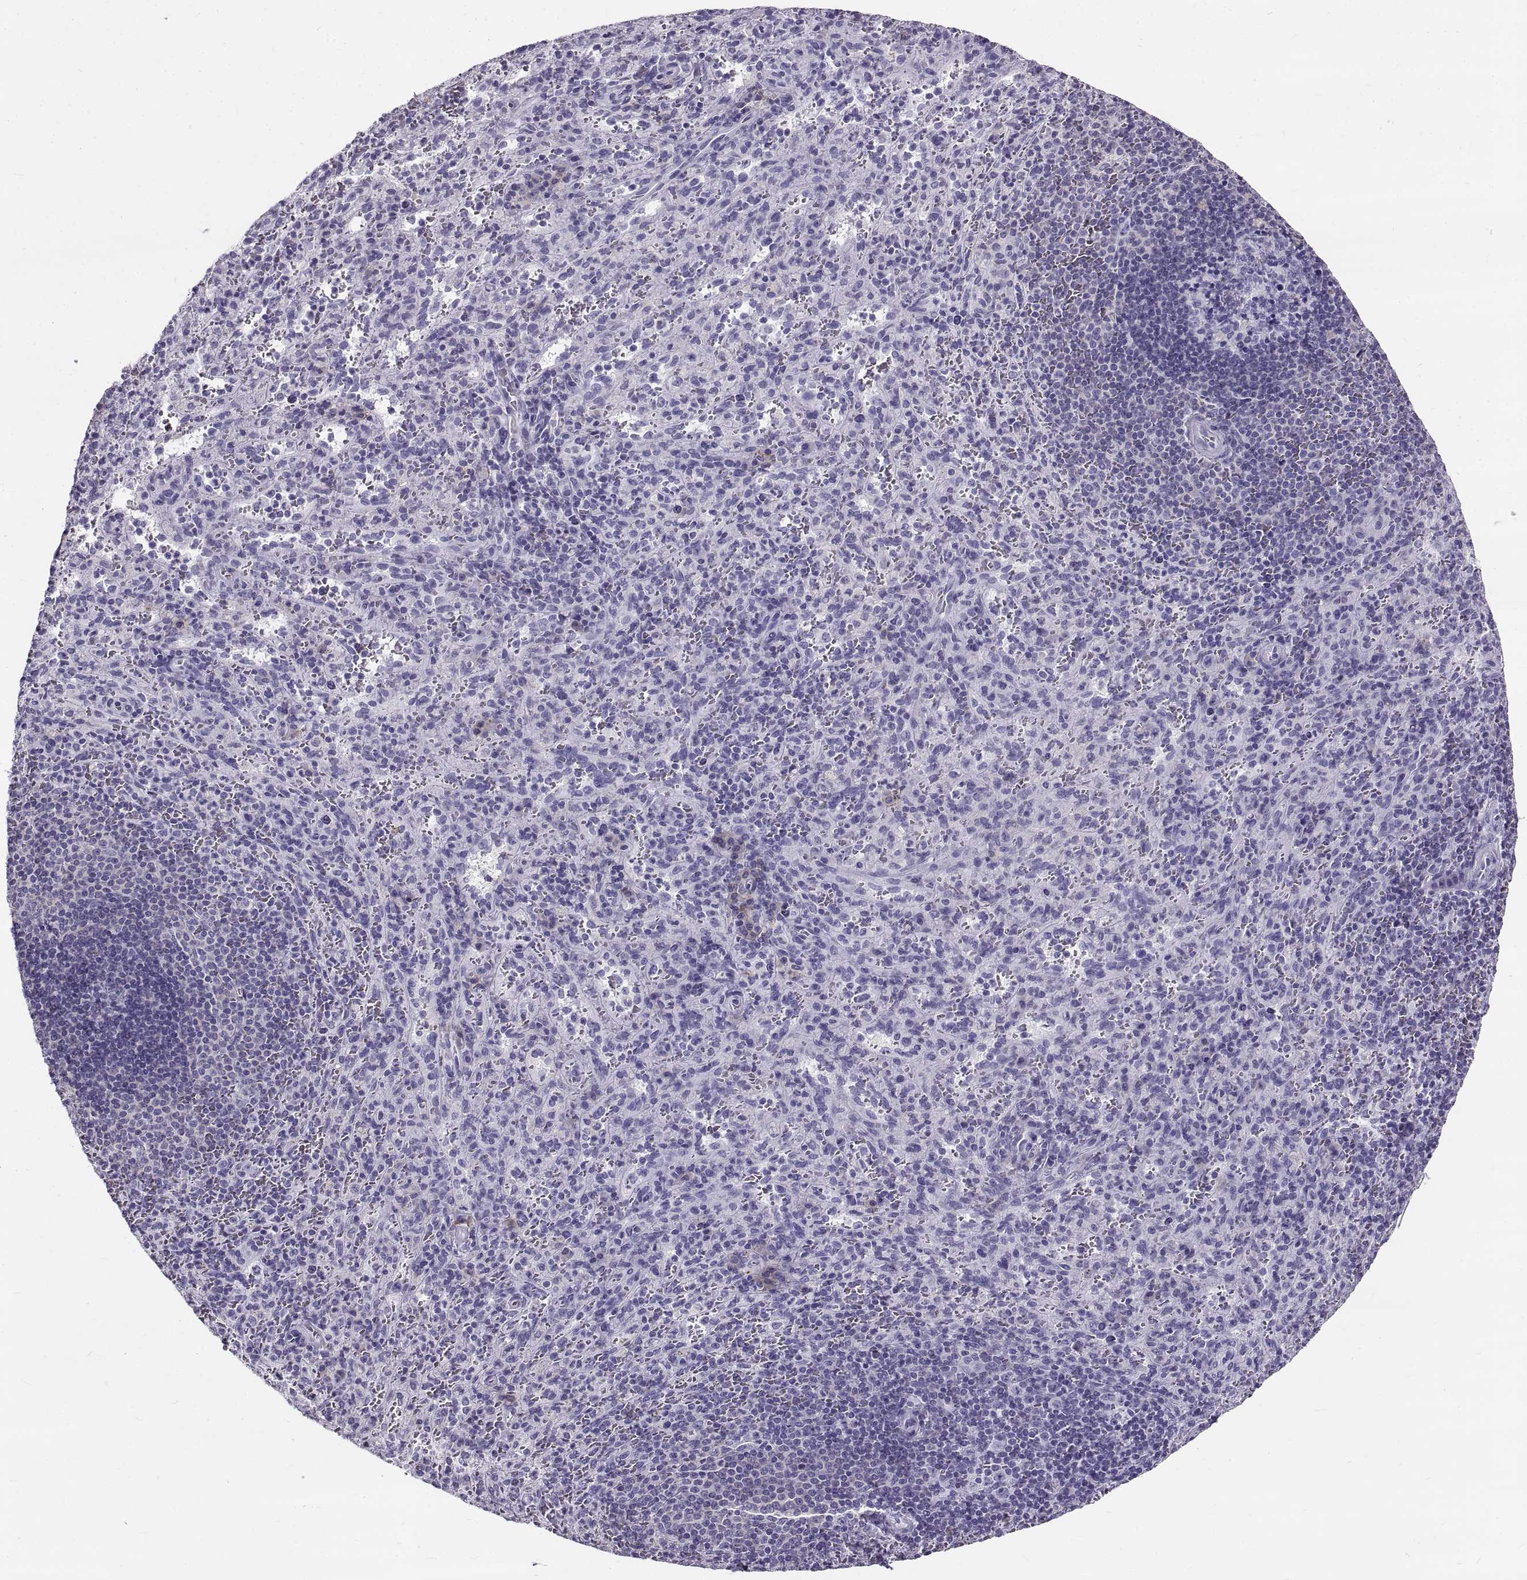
{"staining": {"intensity": "negative", "quantity": "none", "location": "none"}, "tissue": "spleen", "cell_type": "Cells in red pulp", "image_type": "normal", "snomed": [{"axis": "morphology", "description": "Normal tissue, NOS"}, {"axis": "topography", "description": "Spleen"}], "caption": "IHC image of benign spleen stained for a protein (brown), which displays no expression in cells in red pulp. (DAB (3,3'-diaminobenzidine) immunohistochemistry (IHC), high magnification).", "gene": "GNG12", "patient": {"sex": "male", "age": 57}}